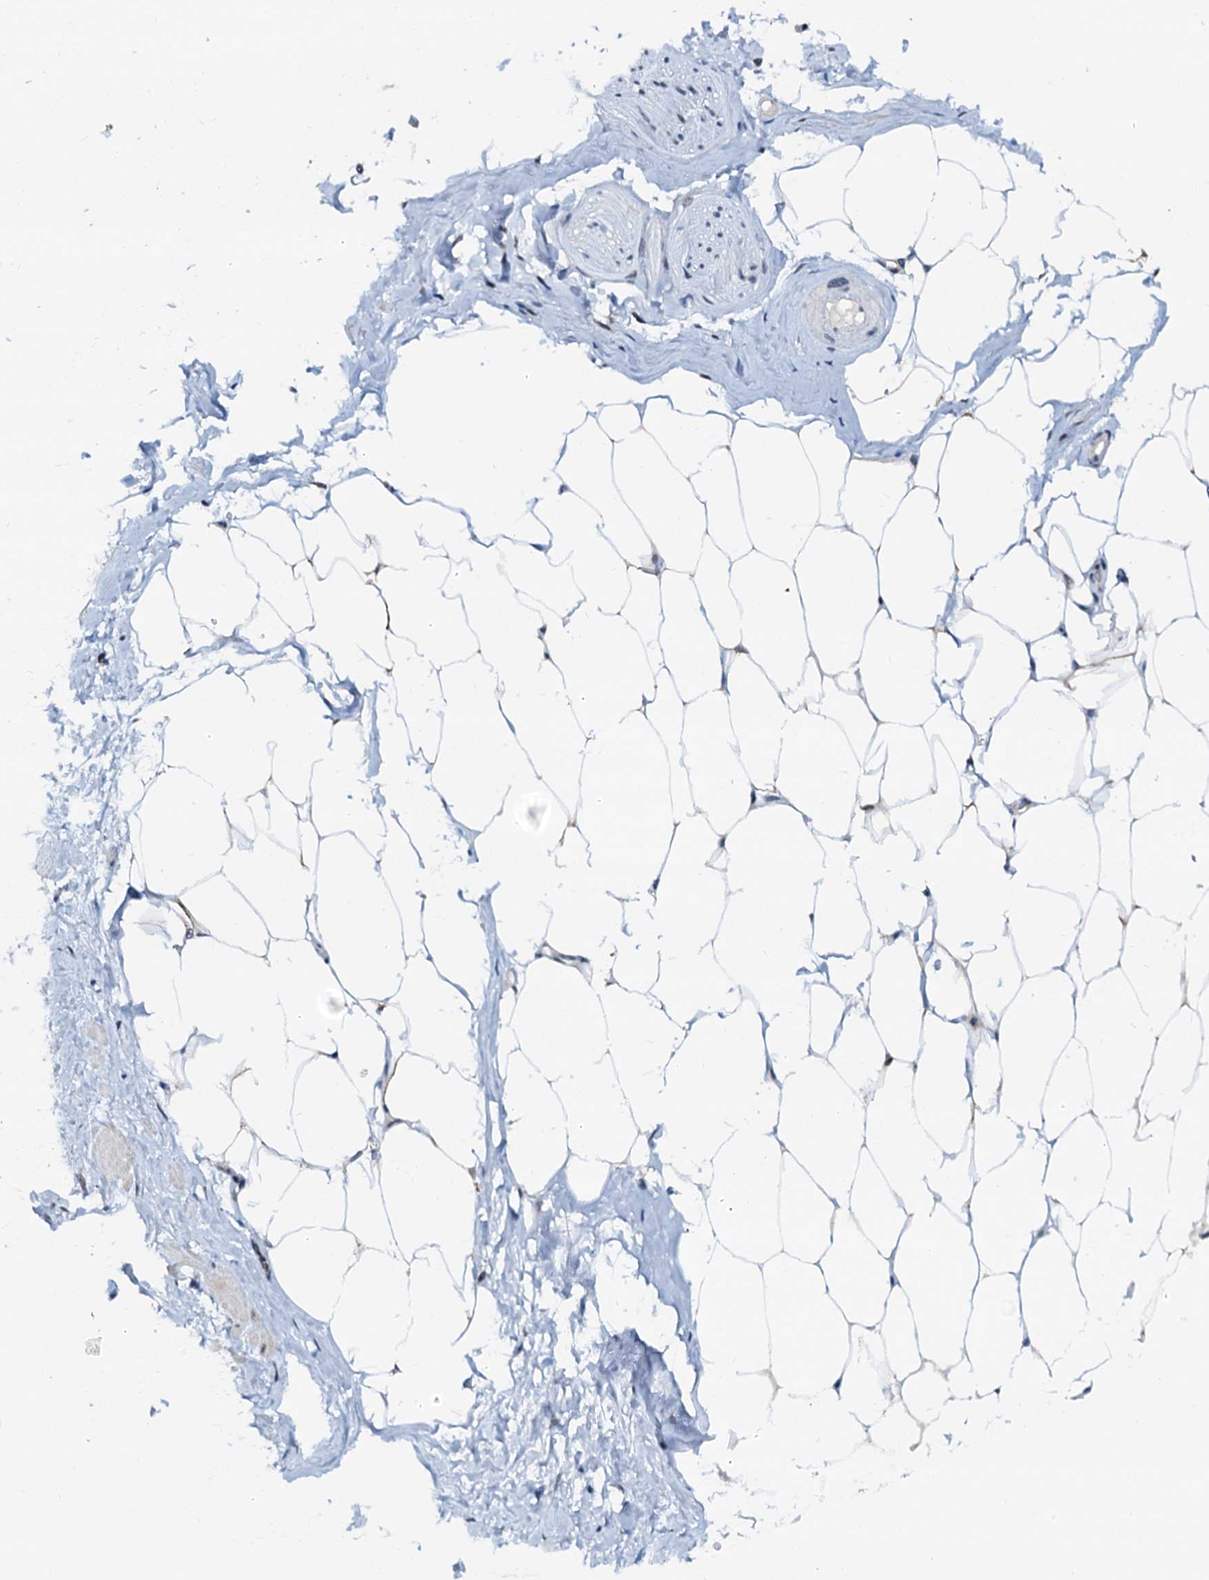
{"staining": {"intensity": "negative", "quantity": "none", "location": "none"}, "tissue": "adipose tissue", "cell_type": "Adipocytes", "image_type": "normal", "snomed": [{"axis": "morphology", "description": "Normal tissue, NOS"}, {"axis": "morphology", "description": "Adenocarcinoma, Low grade"}, {"axis": "topography", "description": "Prostate"}, {"axis": "topography", "description": "Peripheral nerve tissue"}], "caption": "Adipocytes are negative for brown protein staining in benign adipose tissue. The staining was performed using DAB to visualize the protein expression in brown, while the nuclei were stained in blue with hematoxylin (Magnification: 20x).", "gene": "SNRPD1", "patient": {"sex": "male", "age": 63}}